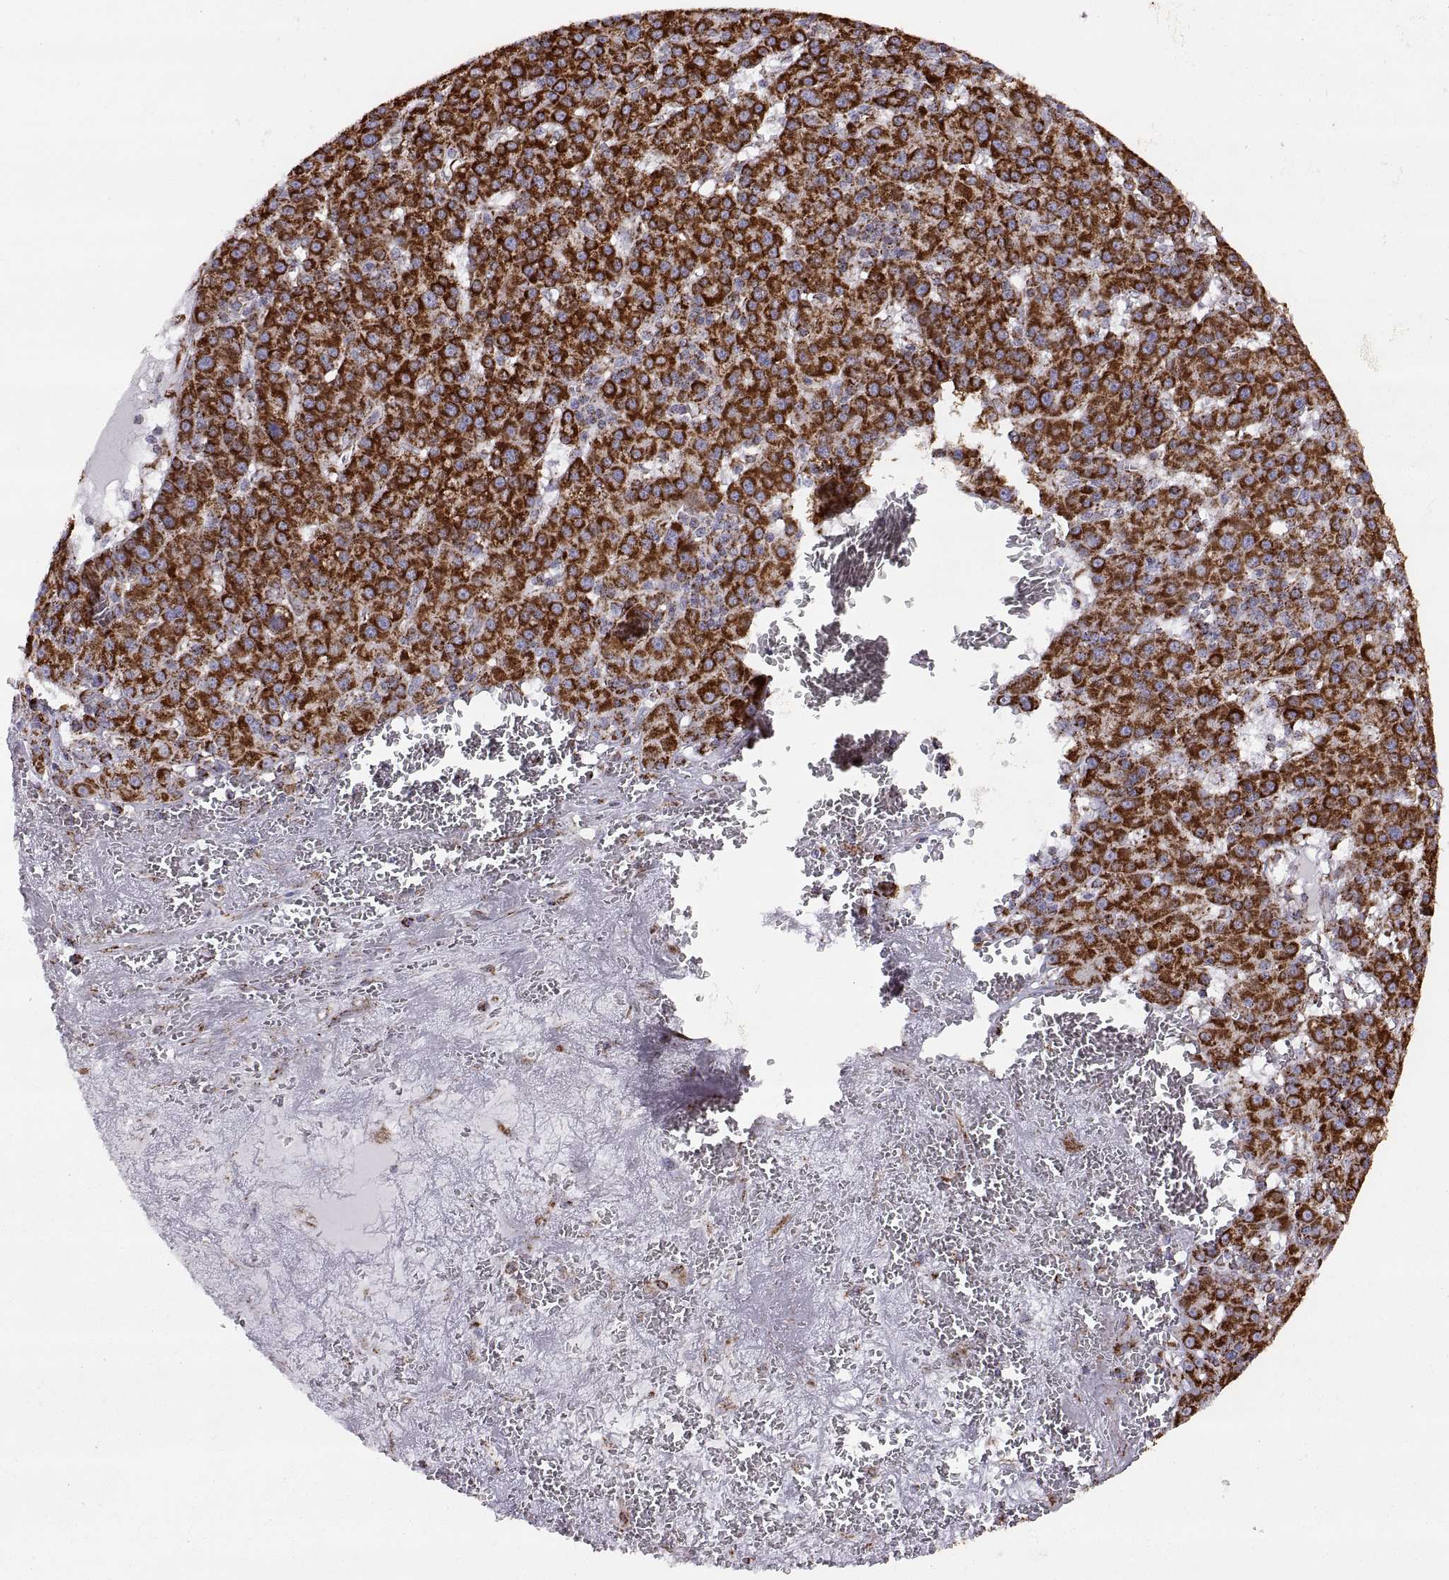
{"staining": {"intensity": "strong", "quantity": ">75%", "location": "cytoplasmic/membranous"}, "tissue": "liver cancer", "cell_type": "Tumor cells", "image_type": "cancer", "snomed": [{"axis": "morphology", "description": "Carcinoma, Hepatocellular, NOS"}, {"axis": "topography", "description": "Liver"}], "caption": "IHC histopathology image of liver cancer (hepatocellular carcinoma) stained for a protein (brown), which demonstrates high levels of strong cytoplasmic/membranous positivity in about >75% of tumor cells.", "gene": "ARSD", "patient": {"sex": "female", "age": 60}}